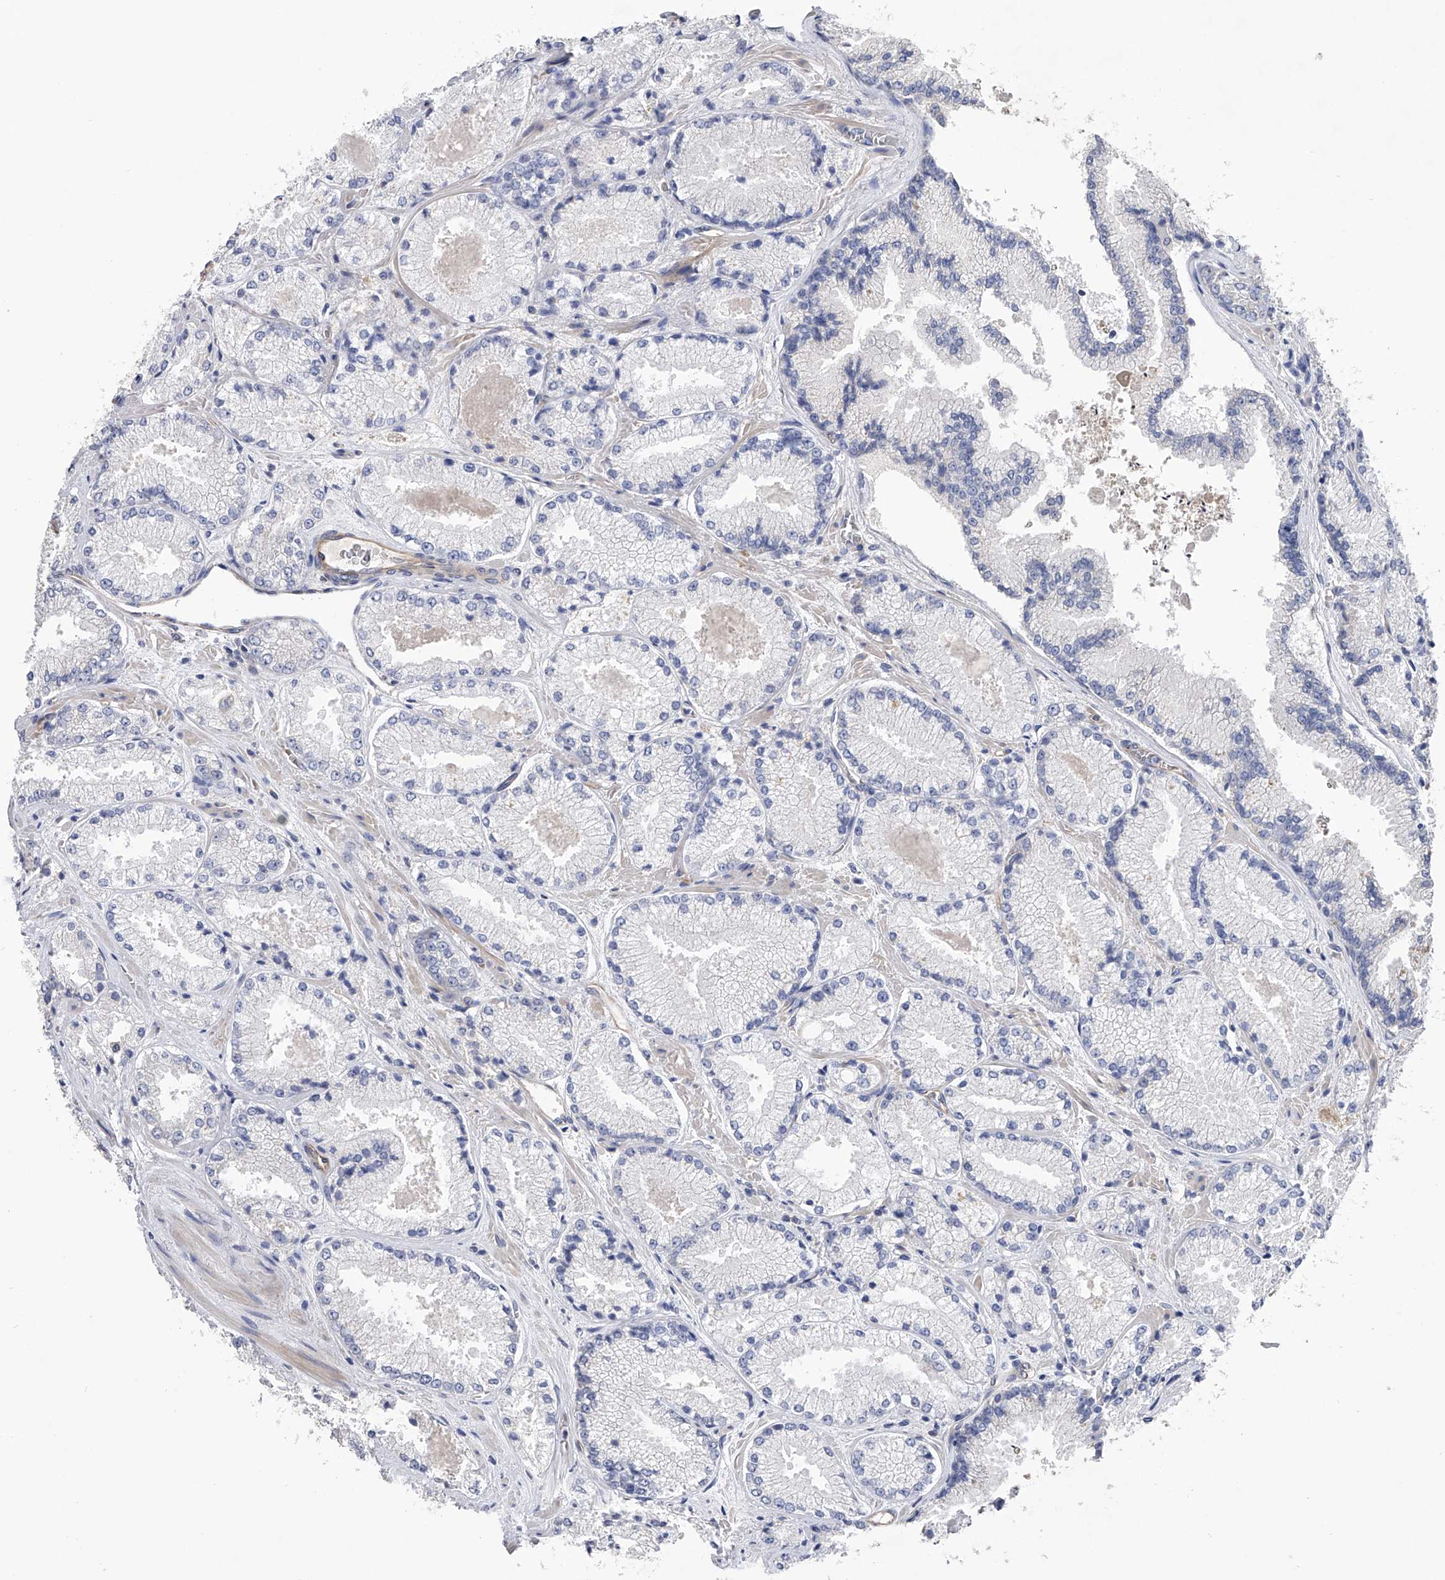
{"staining": {"intensity": "negative", "quantity": "none", "location": "none"}, "tissue": "prostate cancer", "cell_type": "Tumor cells", "image_type": "cancer", "snomed": [{"axis": "morphology", "description": "Adenocarcinoma, High grade"}, {"axis": "topography", "description": "Prostate"}], "caption": "A high-resolution photomicrograph shows immunohistochemistry (IHC) staining of prostate high-grade adenocarcinoma, which displays no significant expression in tumor cells.", "gene": "RWDD2A", "patient": {"sex": "male", "age": 73}}